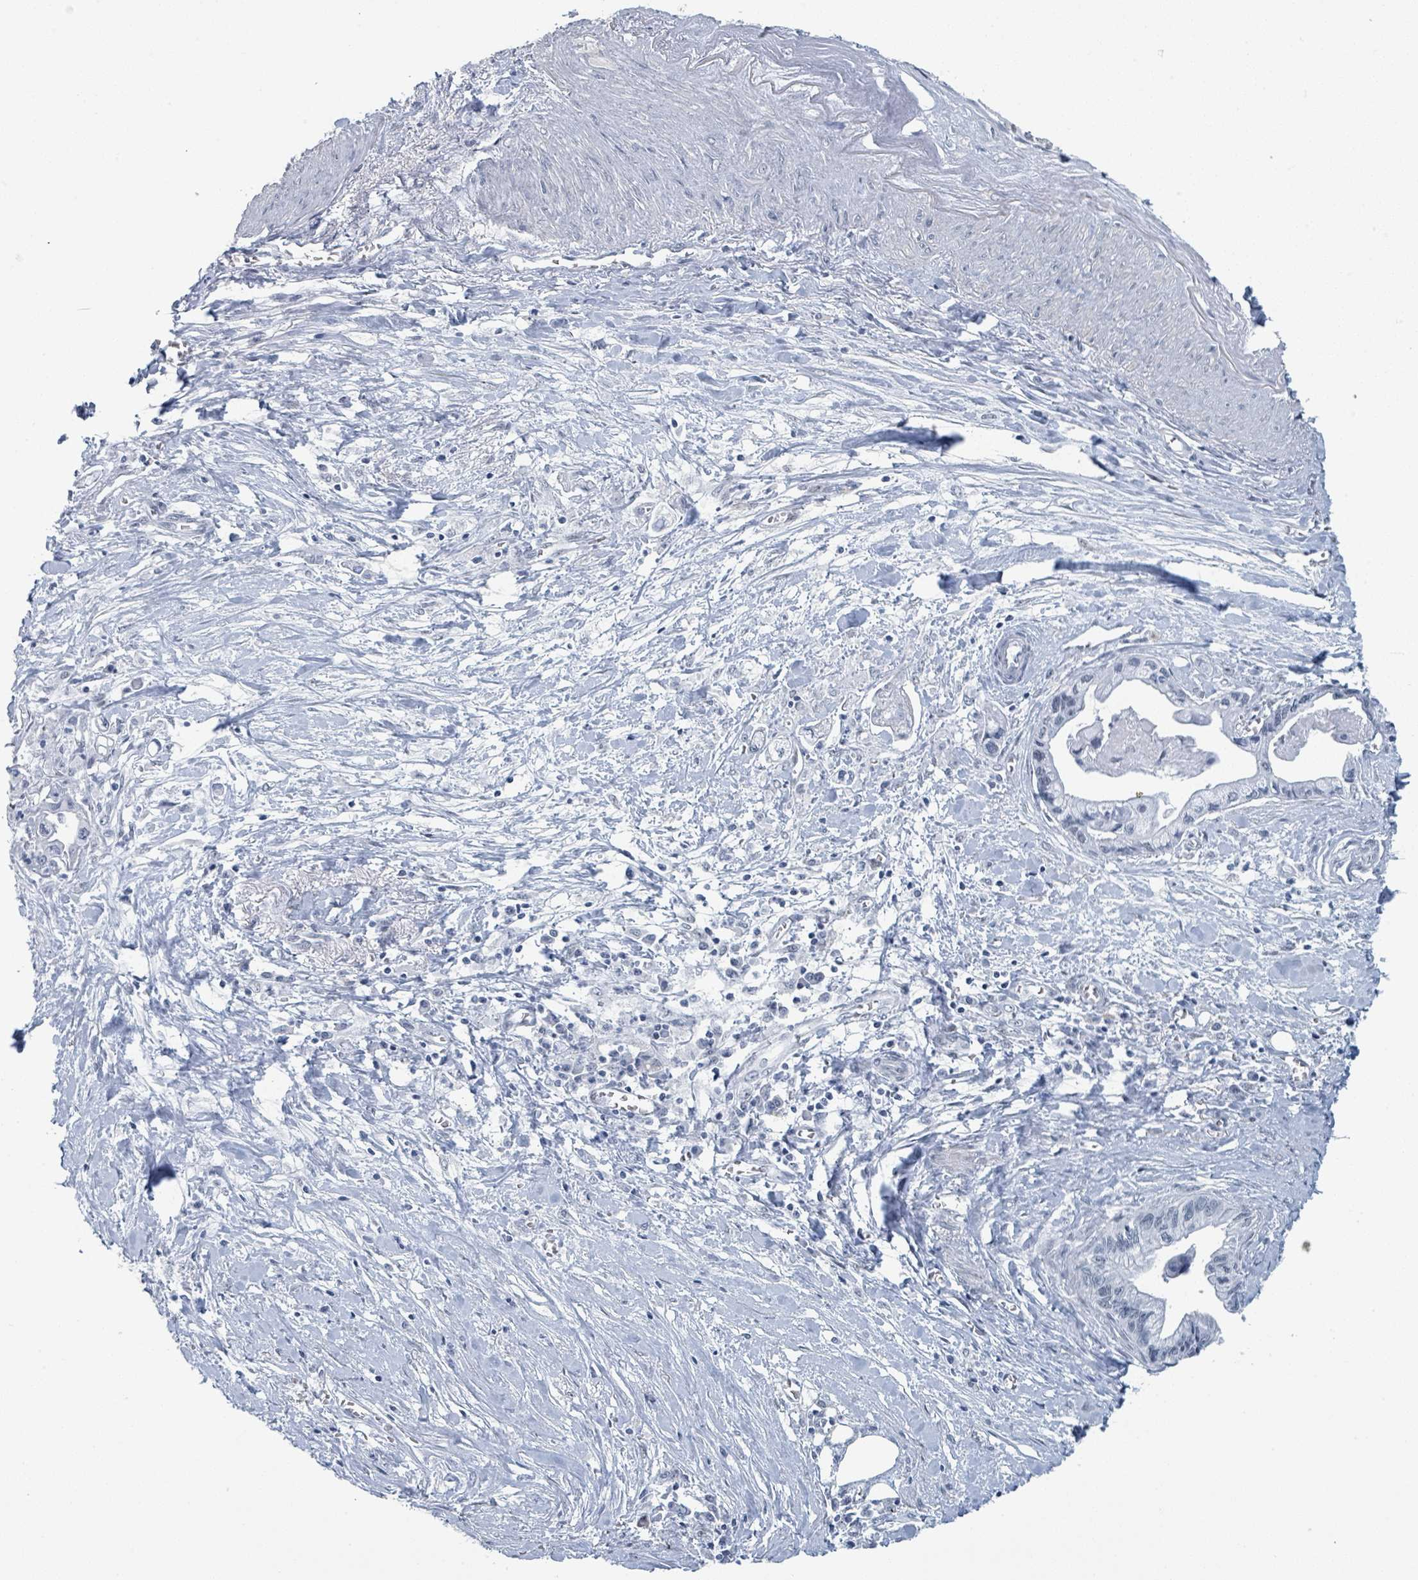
{"staining": {"intensity": "negative", "quantity": "none", "location": "none"}, "tissue": "pancreatic cancer", "cell_type": "Tumor cells", "image_type": "cancer", "snomed": [{"axis": "morphology", "description": "Adenocarcinoma, NOS"}, {"axis": "topography", "description": "Pancreas"}], "caption": "This is an immunohistochemistry (IHC) histopathology image of pancreatic cancer (adenocarcinoma). There is no staining in tumor cells.", "gene": "EHMT2", "patient": {"sex": "male", "age": 61}}